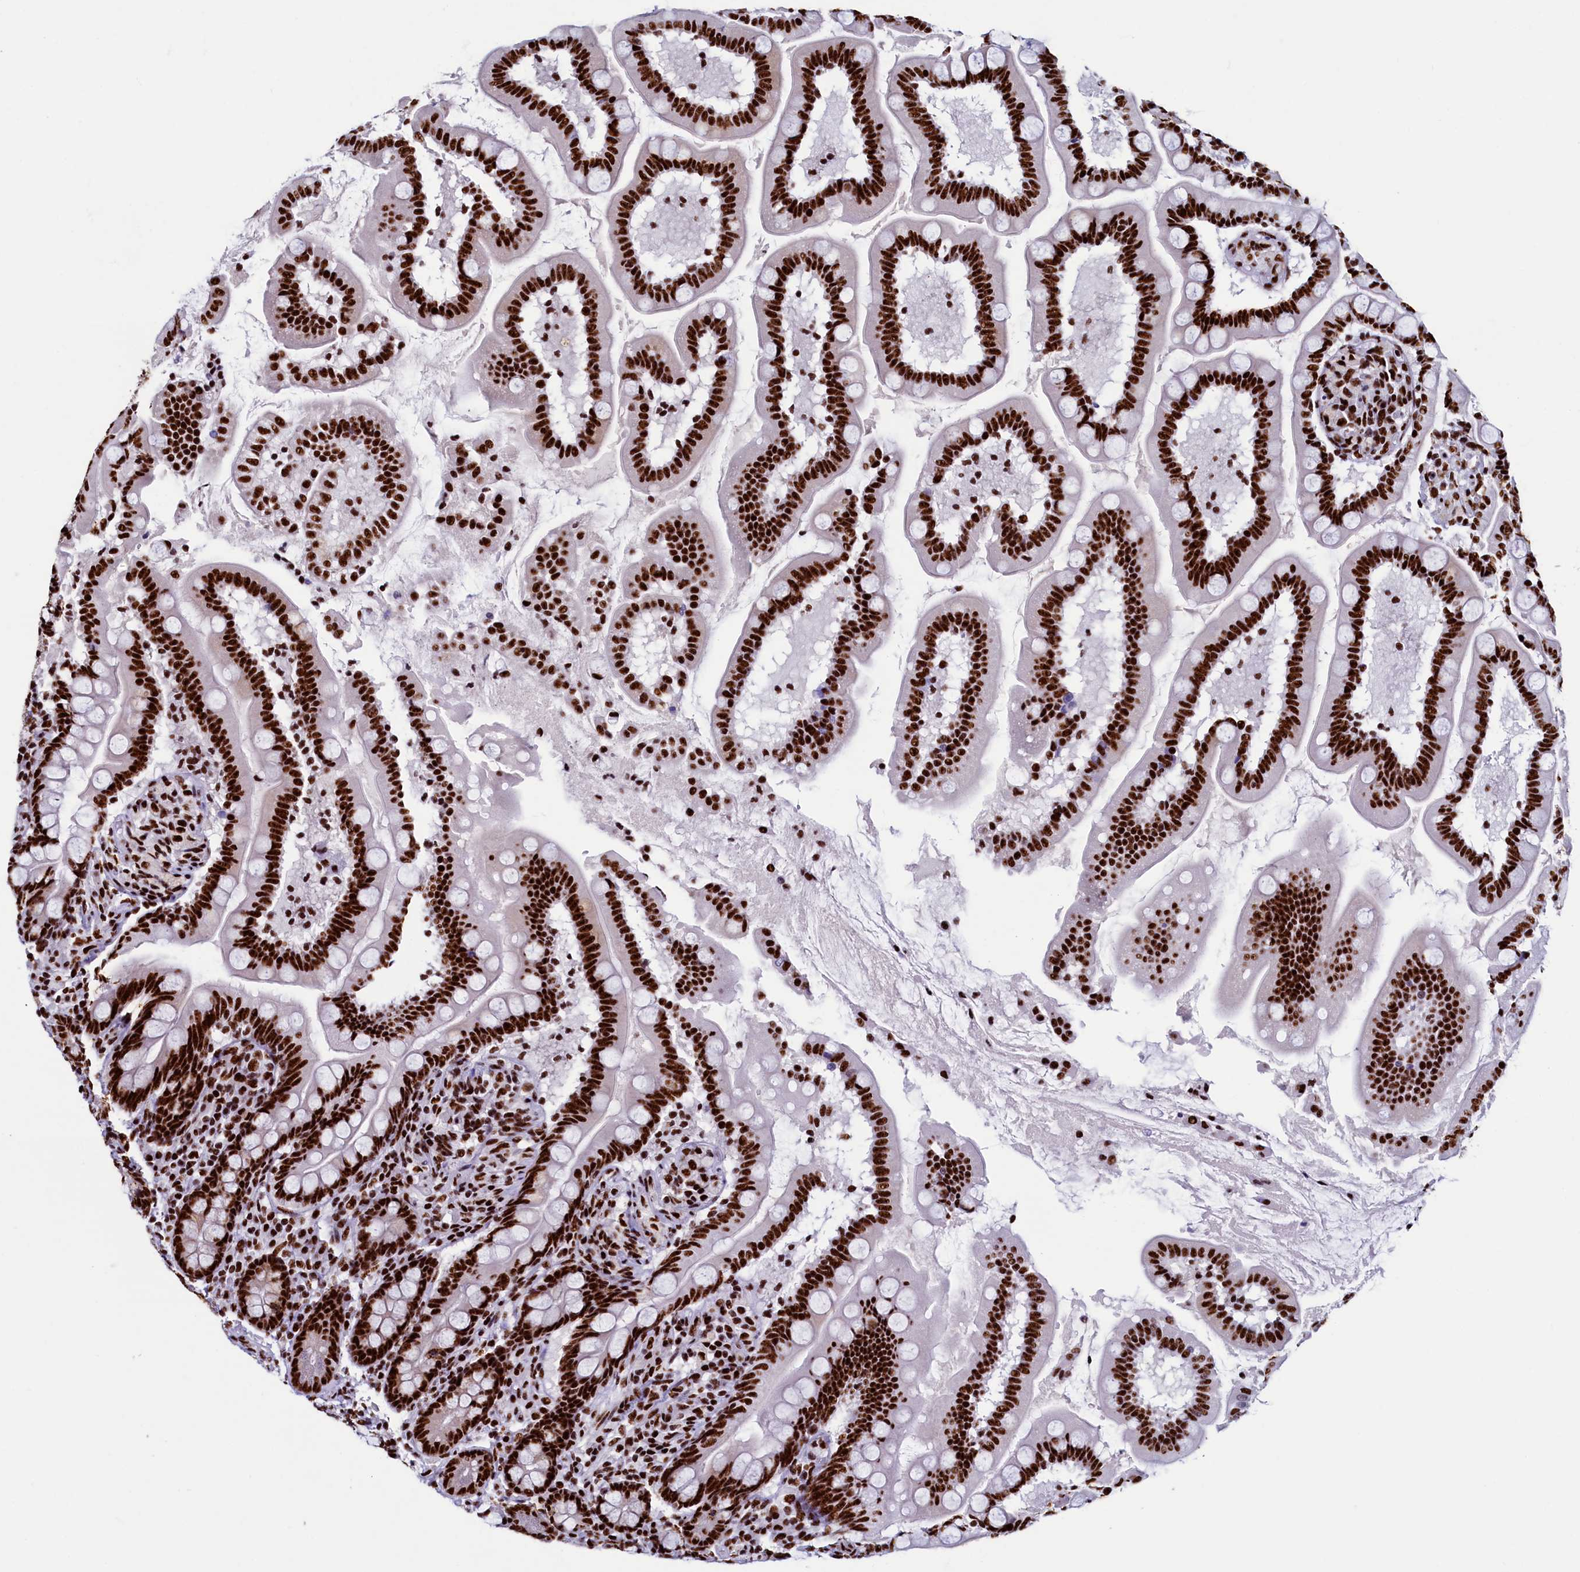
{"staining": {"intensity": "strong", "quantity": ">75%", "location": "nuclear"}, "tissue": "small intestine", "cell_type": "Glandular cells", "image_type": "normal", "snomed": [{"axis": "morphology", "description": "Normal tissue, NOS"}, {"axis": "topography", "description": "Small intestine"}], "caption": "Strong nuclear protein expression is present in approximately >75% of glandular cells in small intestine. The staining is performed using DAB brown chromogen to label protein expression. The nuclei are counter-stained blue using hematoxylin.", "gene": "SRRM2", "patient": {"sex": "female", "age": 64}}